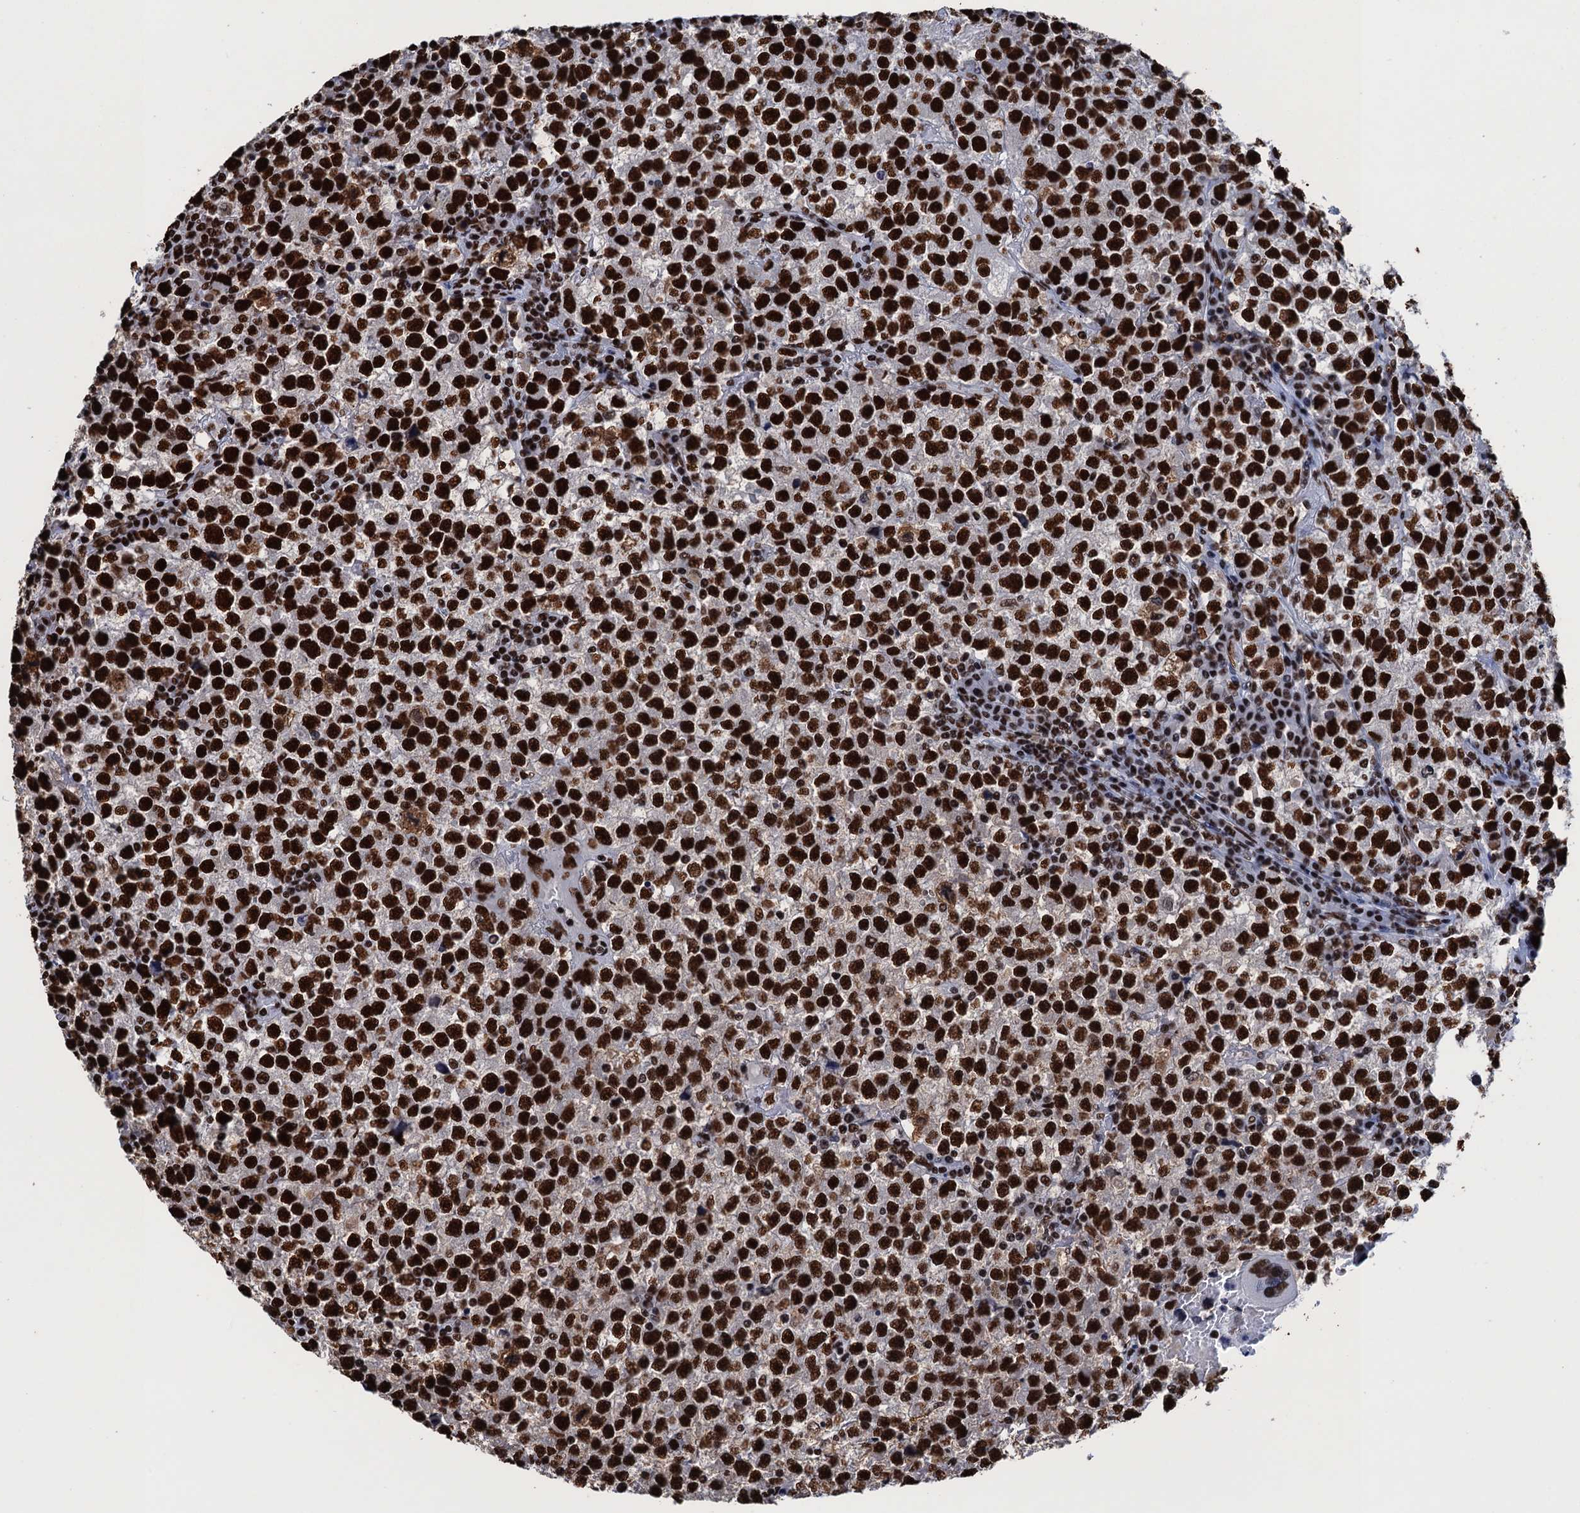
{"staining": {"intensity": "strong", "quantity": ">75%", "location": "nuclear"}, "tissue": "testis cancer", "cell_type": "Tumor cells", "image_type": "cancer", "snomed": [{"axis": "morphology", "description": "Seminoma, NOS"}, {"axis": "topography", "description": "Testis"}], "caption": "Immunohistochemistry (IHC) staining of testis seminoma, which displays high levels of strong nuclear expression in about >75% of tumor cells indicating strong nuclear protein staining. The staining was performed using DAB (brown) for protein detection and nuclei were counterstained in hematoxylin (blue).", "gene": "UBA2", "patient": {"sex": "male", "age": 22}}